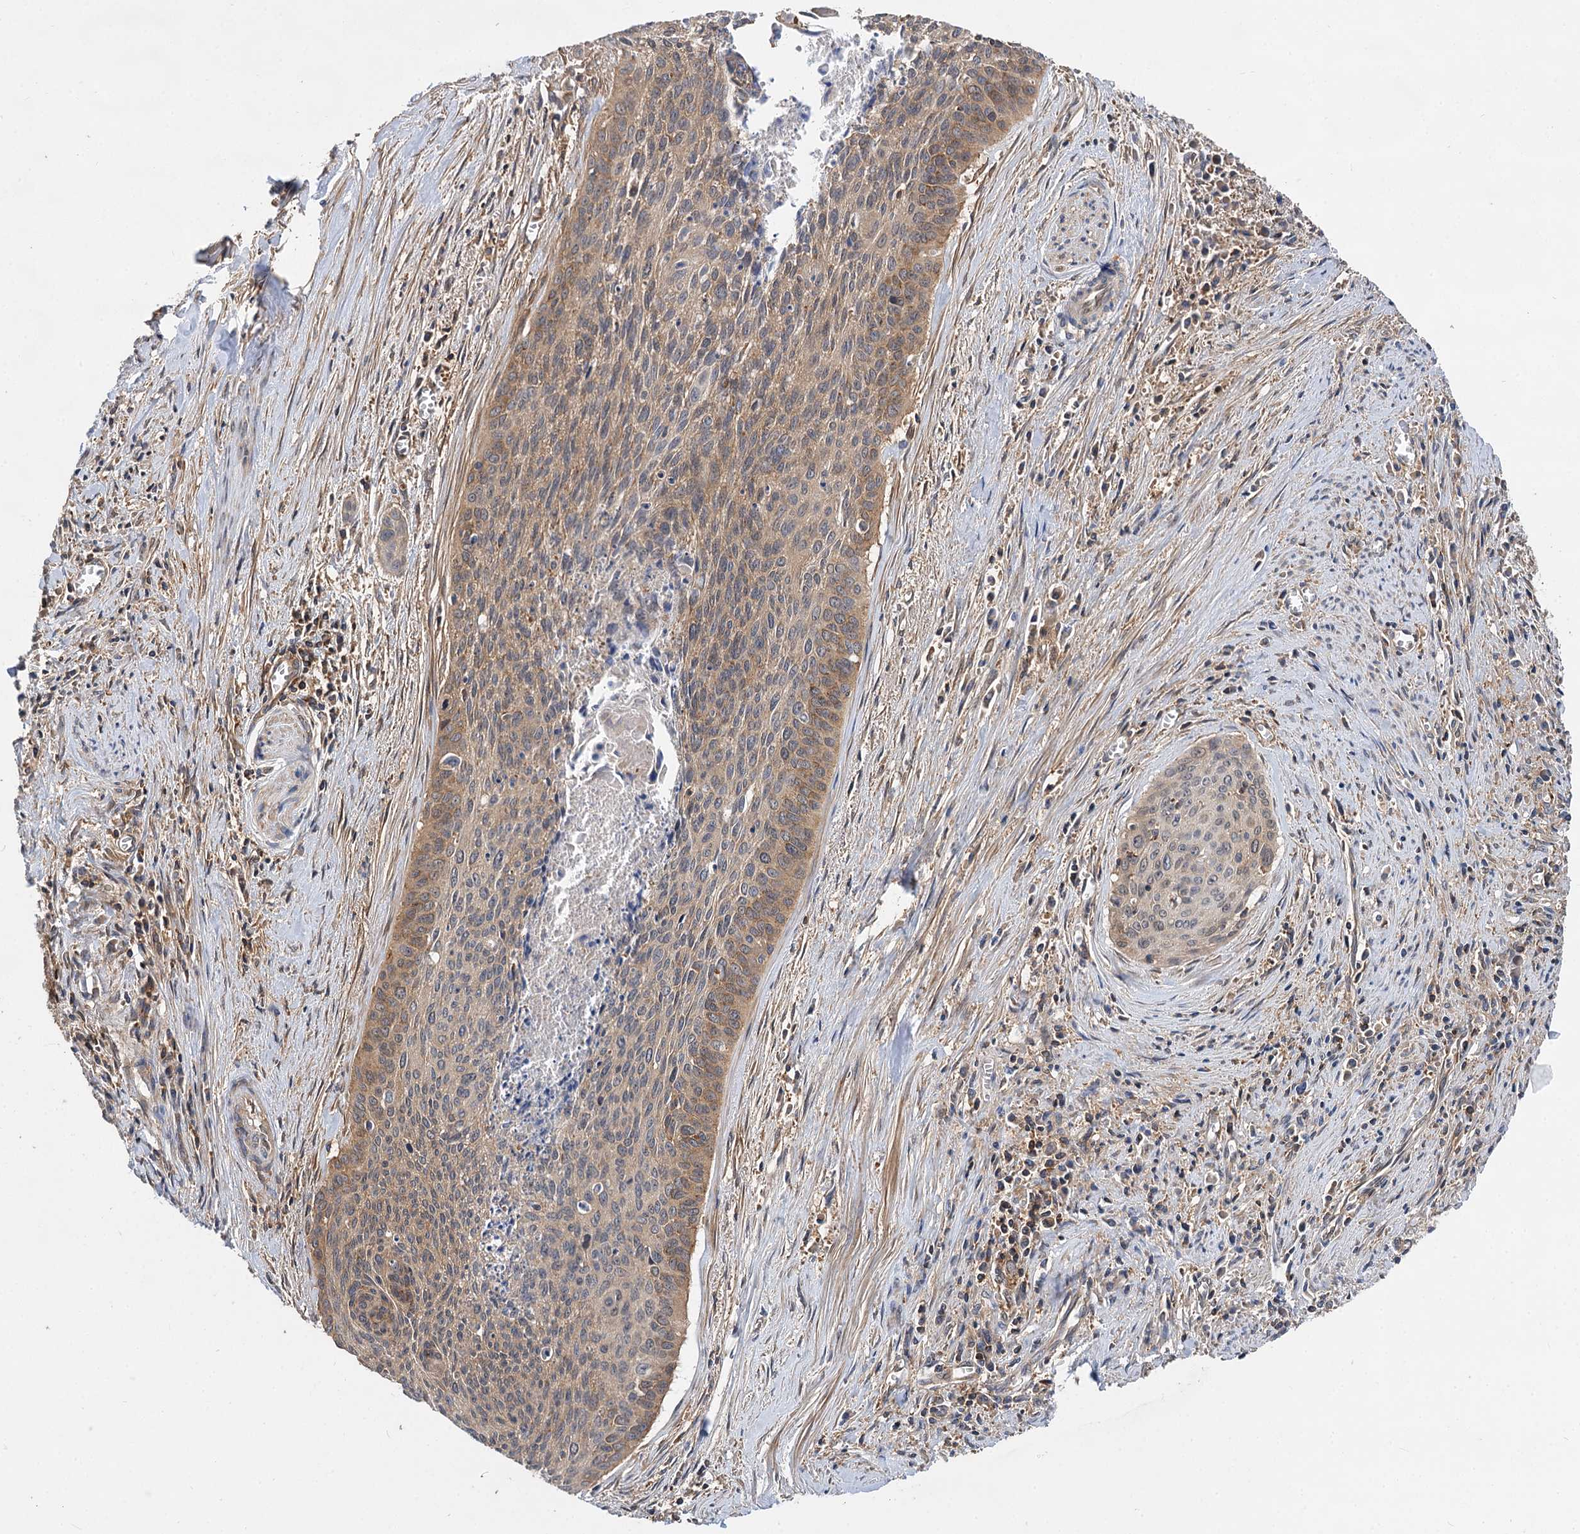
{"staining": {"intensity": "moderate", "quantity": "25%-75%", "location": "cytoplasmic/membranous"}, "tissue": "cervical cancer", "cell_type": "Tumor cells", "image_type": "cancer", "snomed": [{"axis": "morphology", "description": "Squamous cell carcinoma, NOS"}, {"axis": "topography", "description": "Cervix"}], "caption": "Immunohistochemical staining of cervical cancer (squamous cell carcinoma) exhibits moderate cytoplasmic/membranous protein expression in approximately 25%-75% of tumor cells.", "gene": "PACS1", "patient": {"sex": "female", "age": 55}}